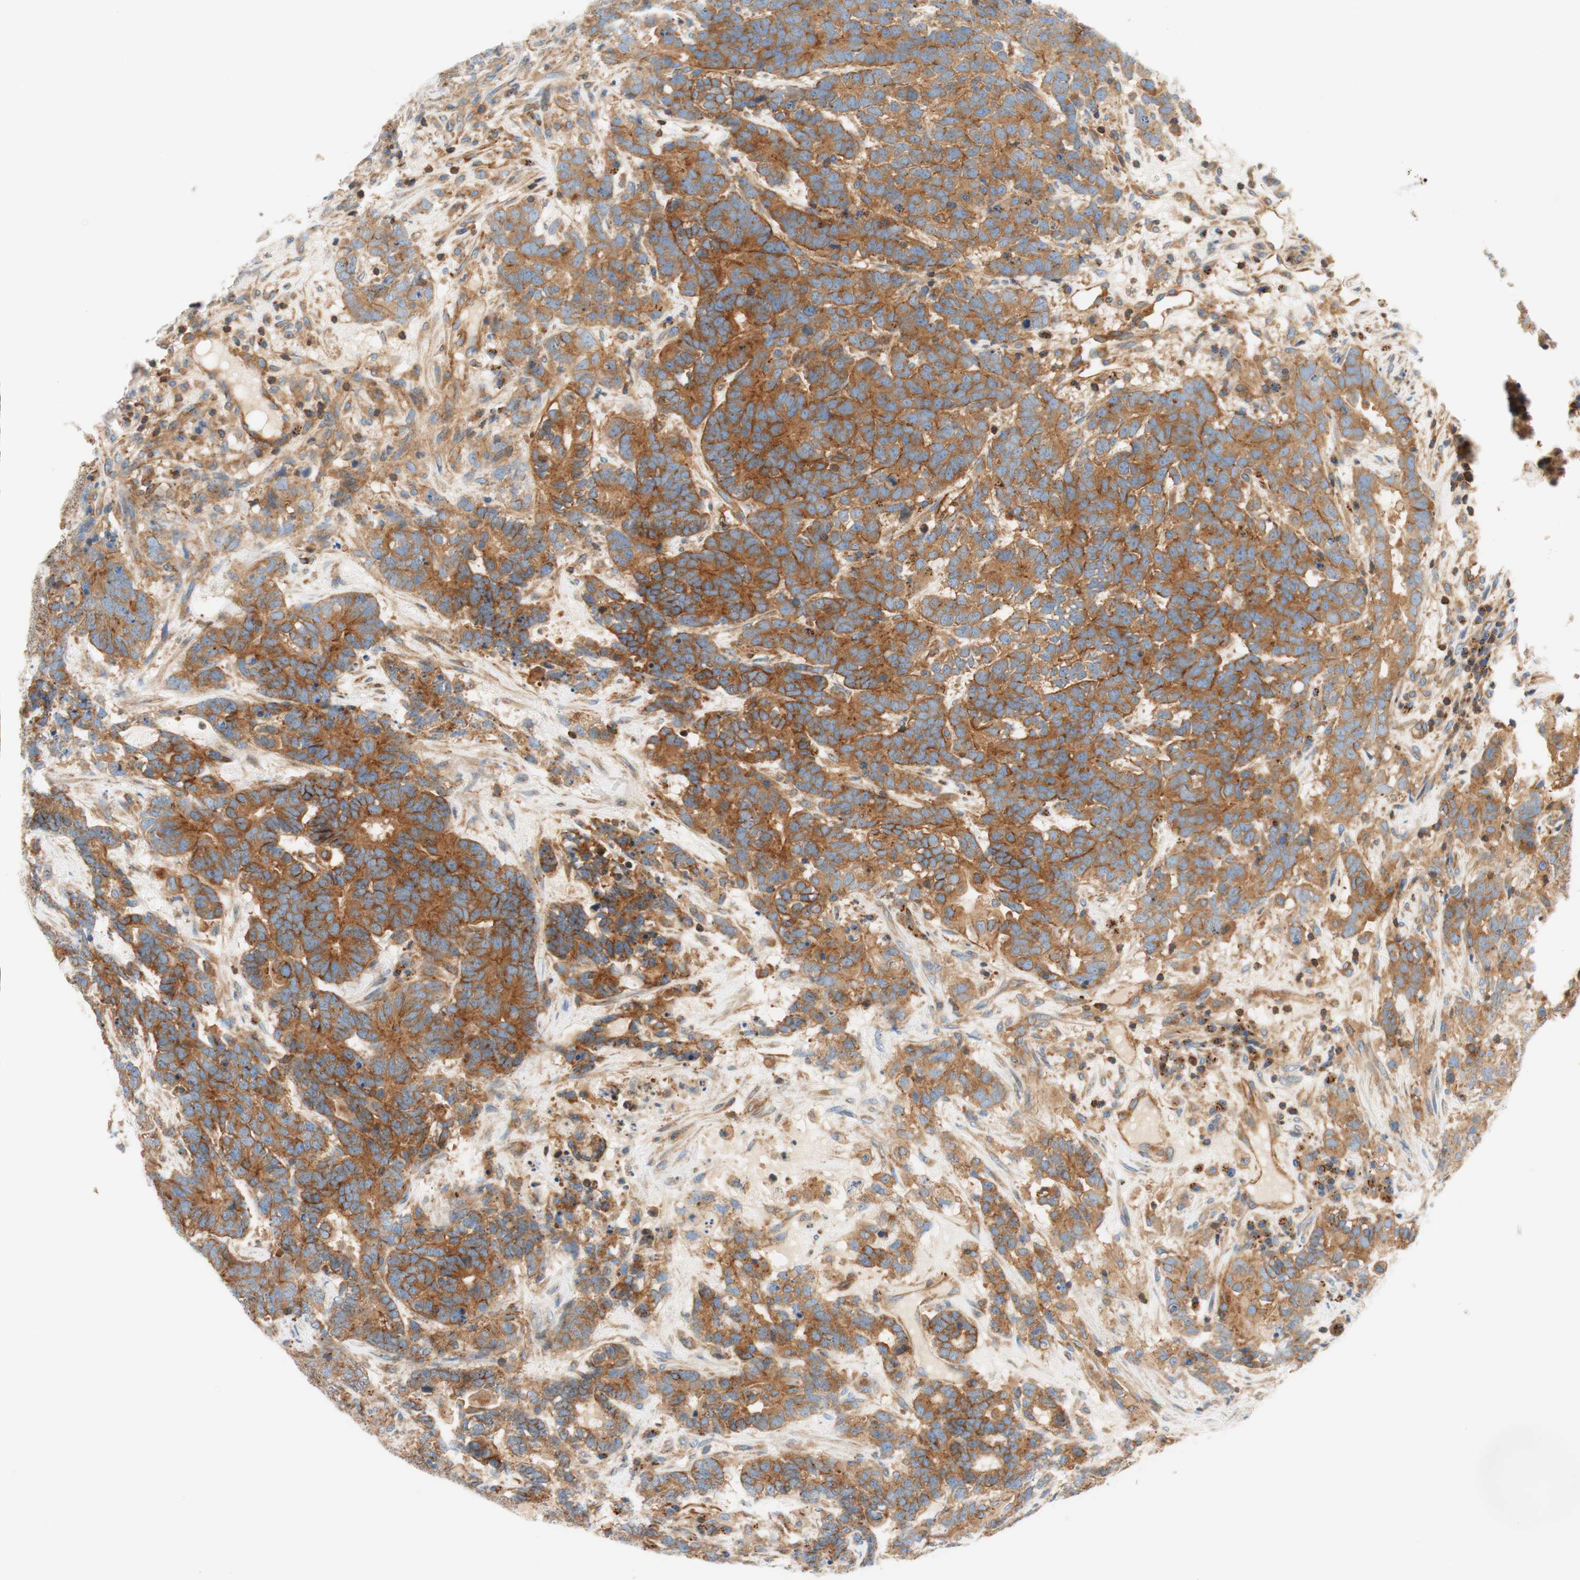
{"staining": {"intensity": "strong", "quantity": ">75%", "location": "cytoplasmic/membranous"}, "tissue": "testis cancer", "cell_type": "Tumor cells", "image_type": "cancer", "snomed": [{"axis": "morphology", "description": "Carcinoma, Embryonal, NOS"}, {"axis": "topography", "description": "Testis"}], "caption": "Testis embryonal carcinoma stained with DAB immunohistochemistry exhibits high levels of strong cytoplasmic/membranous positivity in approximately >75% of tumor cells. (DAB IHC, brown staining for protein, blue staining for nuclei).", "gene": "VPS26A", "patient": {"sex": "male", "age": 26}}